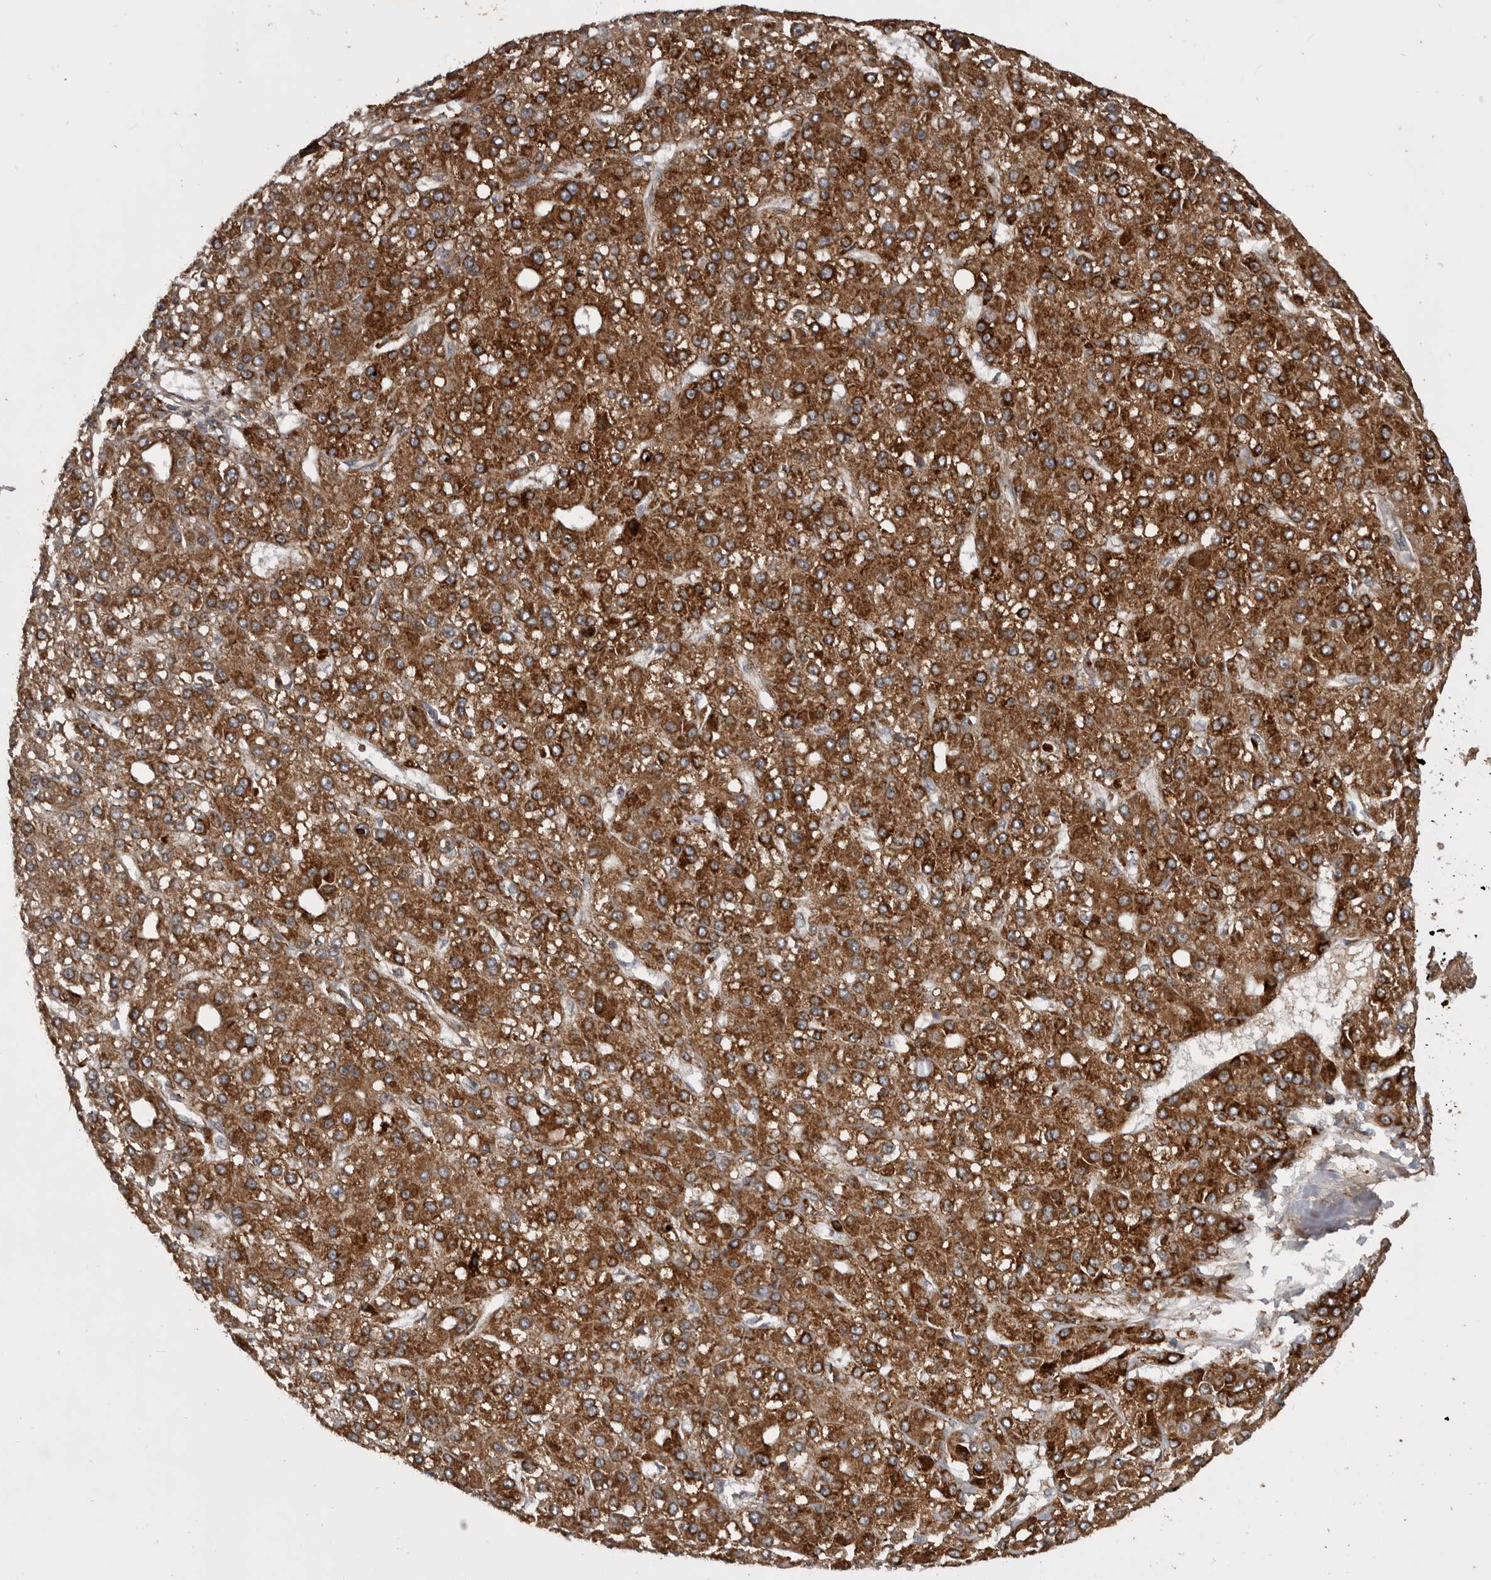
{"staining": {"intensity": "strong", "quantity": ">75%", "location": "cytoplasmic/membranous"}, "tissue": "liver cancer", "cell_type": "Tumor cells", "image_type": "cancer", "snomed": [{"axis": "morphology", "description": "Carcinoma, Hepatocellular, NOS"}, {"axis": "topography", "description": "Liver"}], "caption": "An immunohistochemistry (IHC) image of neoplastic tissue is shown. Protein staining in brown labels strong cytoplasmic/membranous positivity in liver cancer within tumor cells.", "gene": "RAB3GAP2", "patient": {"sex": "male", "age": 67}}